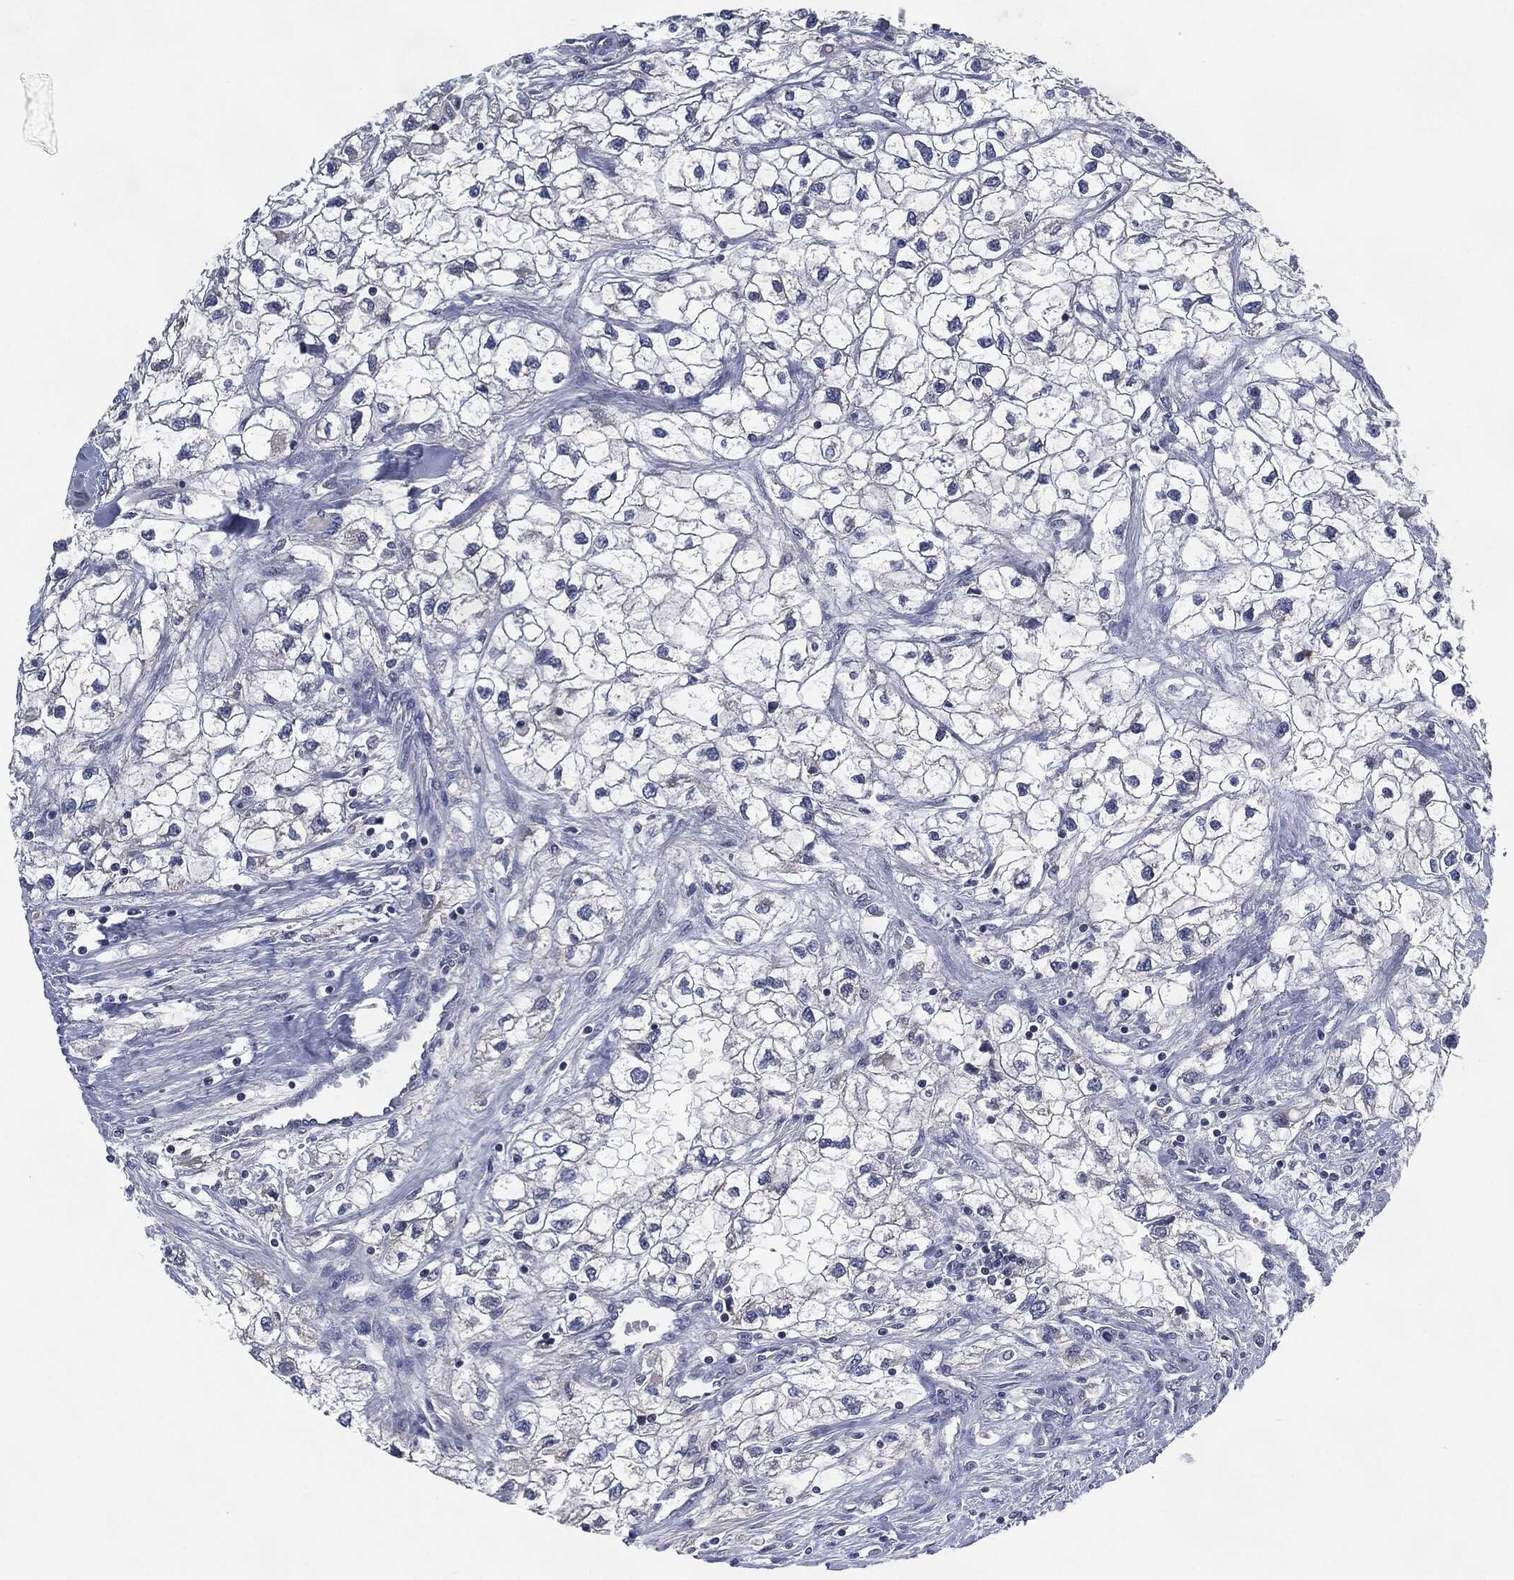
{"staining": {"intensity": "negative", "quantity": "none", "location": "none"}, "tissue": "renal cancer", "cell_type": "Tumor cells", "image_type": "cancer", "snomed": [{"axis": "morphology", "description": "Adenocarcinoma, NOS"}, {"axis": "topography", "description": "Kidney"}], "caption": "Adenocarcinoma (renal) was stained to show a protein in brown. There is no significant staining in tumor cells.", "gene": "IL2RG", "patient": {"sex": "male", "age": 59}}